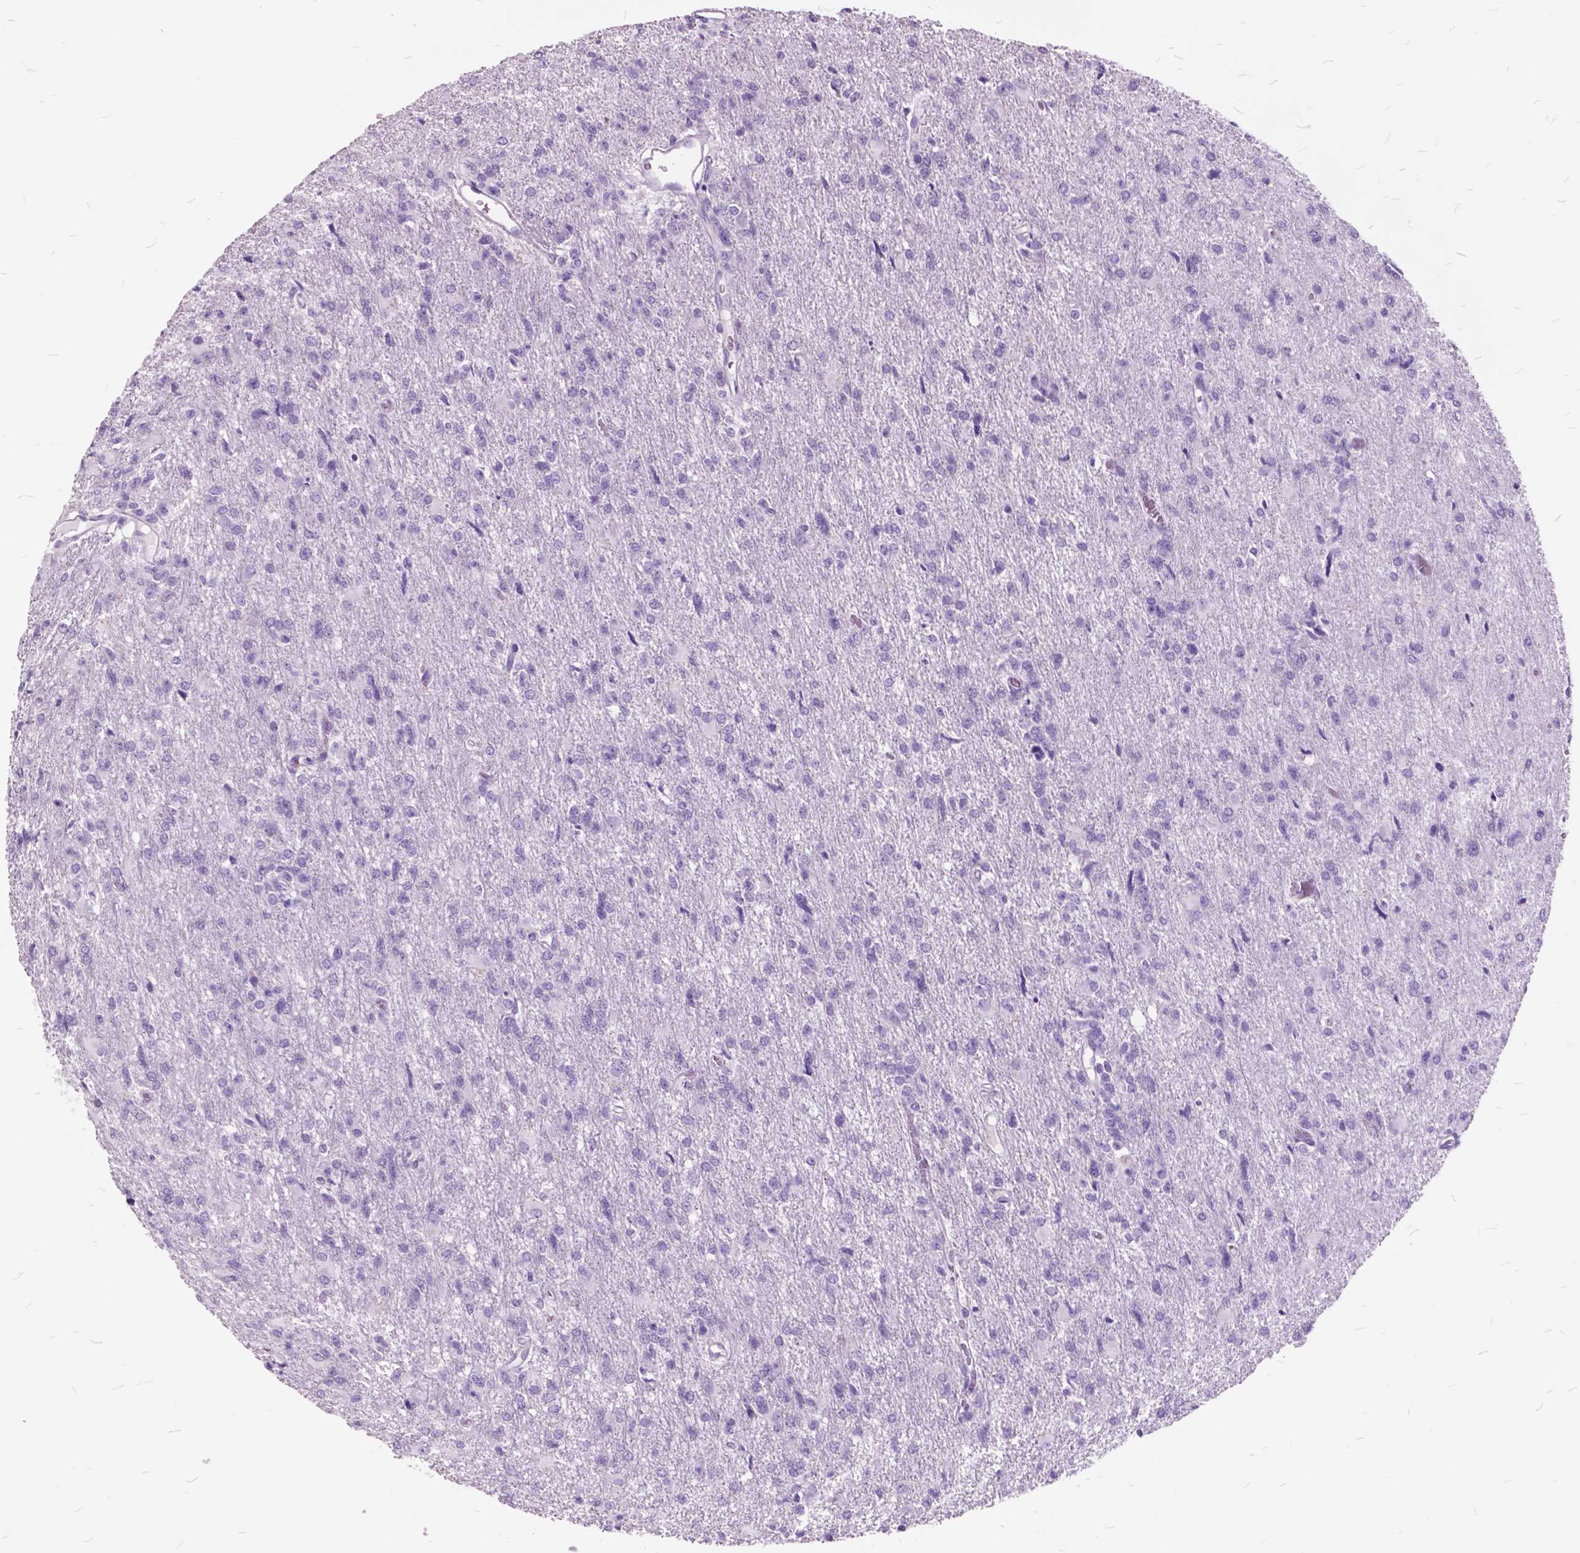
{"staining": {"intensity": "negative", "quantity": "none", "location": "none"}, "tissue": "glioma", "cell_type": "Tumor cells", "image_type": "cancer", "snomed": [{"axis": "morphology", "description": "Glioma, malignant, High grade"}, {"axis": "topography", "description": "Brain"}], "caption": "DAB (3,3'-diaminobenzidine) immunohistochemical staining of human glioma demonstrates no significant expression in tumor cells.", "gene": "GDF9", "patient": {"sex": "male", "age": 68}}